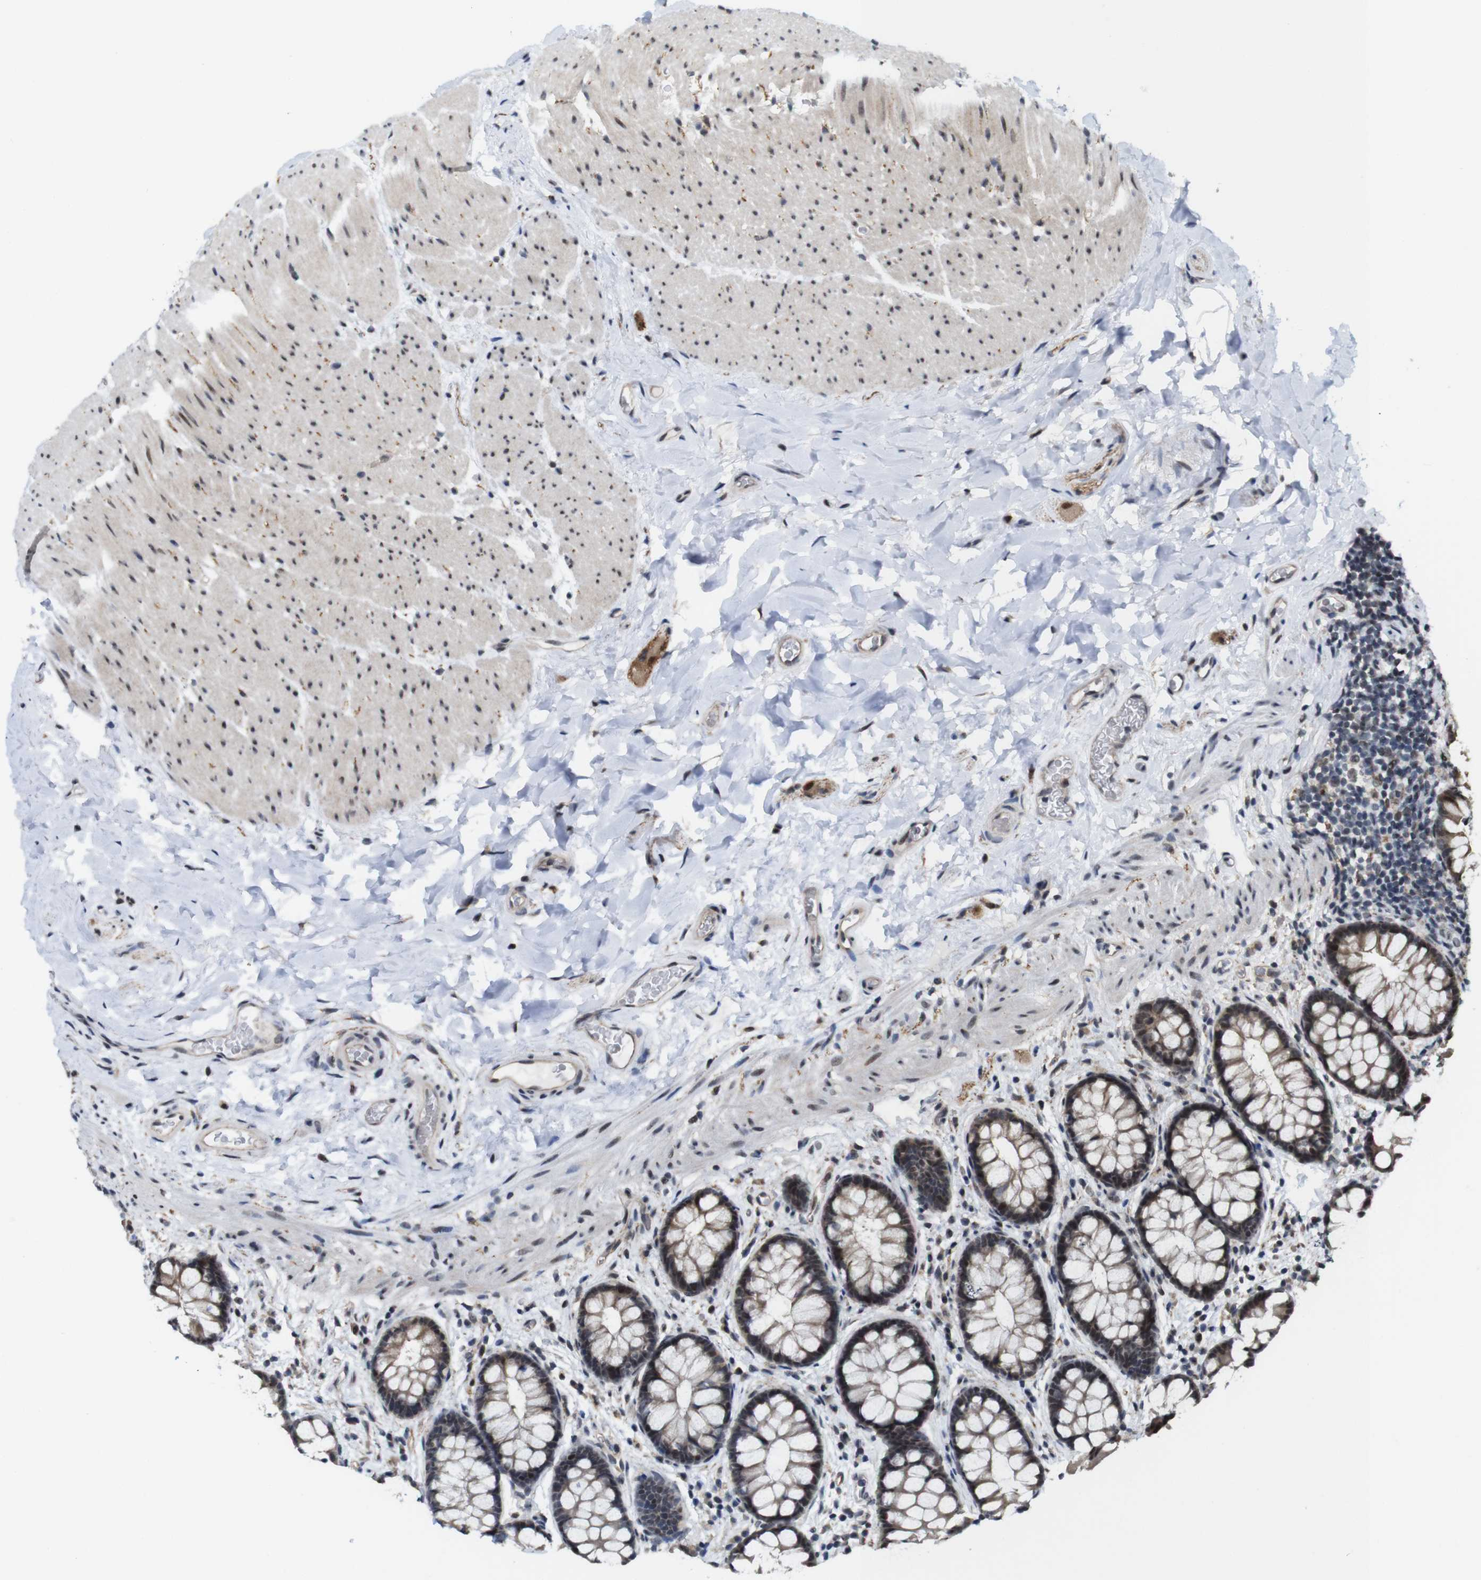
{"staining": {"intensity": "moderate", "quantity": ">75%", "location": "nuclear"}, "tissue": "colon", "cell_type": "Endothelial cells", "image_type": "normal", "snomed": [{"axis": "morphology", "description": "Normal tissue, NOS"}, {"axis": "topography", "description": "Colon"}], "caption": "Immunohistochemical staining of unremarkable colon displays moderate nuclear protein positivity in about >75% of endothelial cells.", "gene": "PNMA8A", "patient": {"sex": "female", "age": 80}}